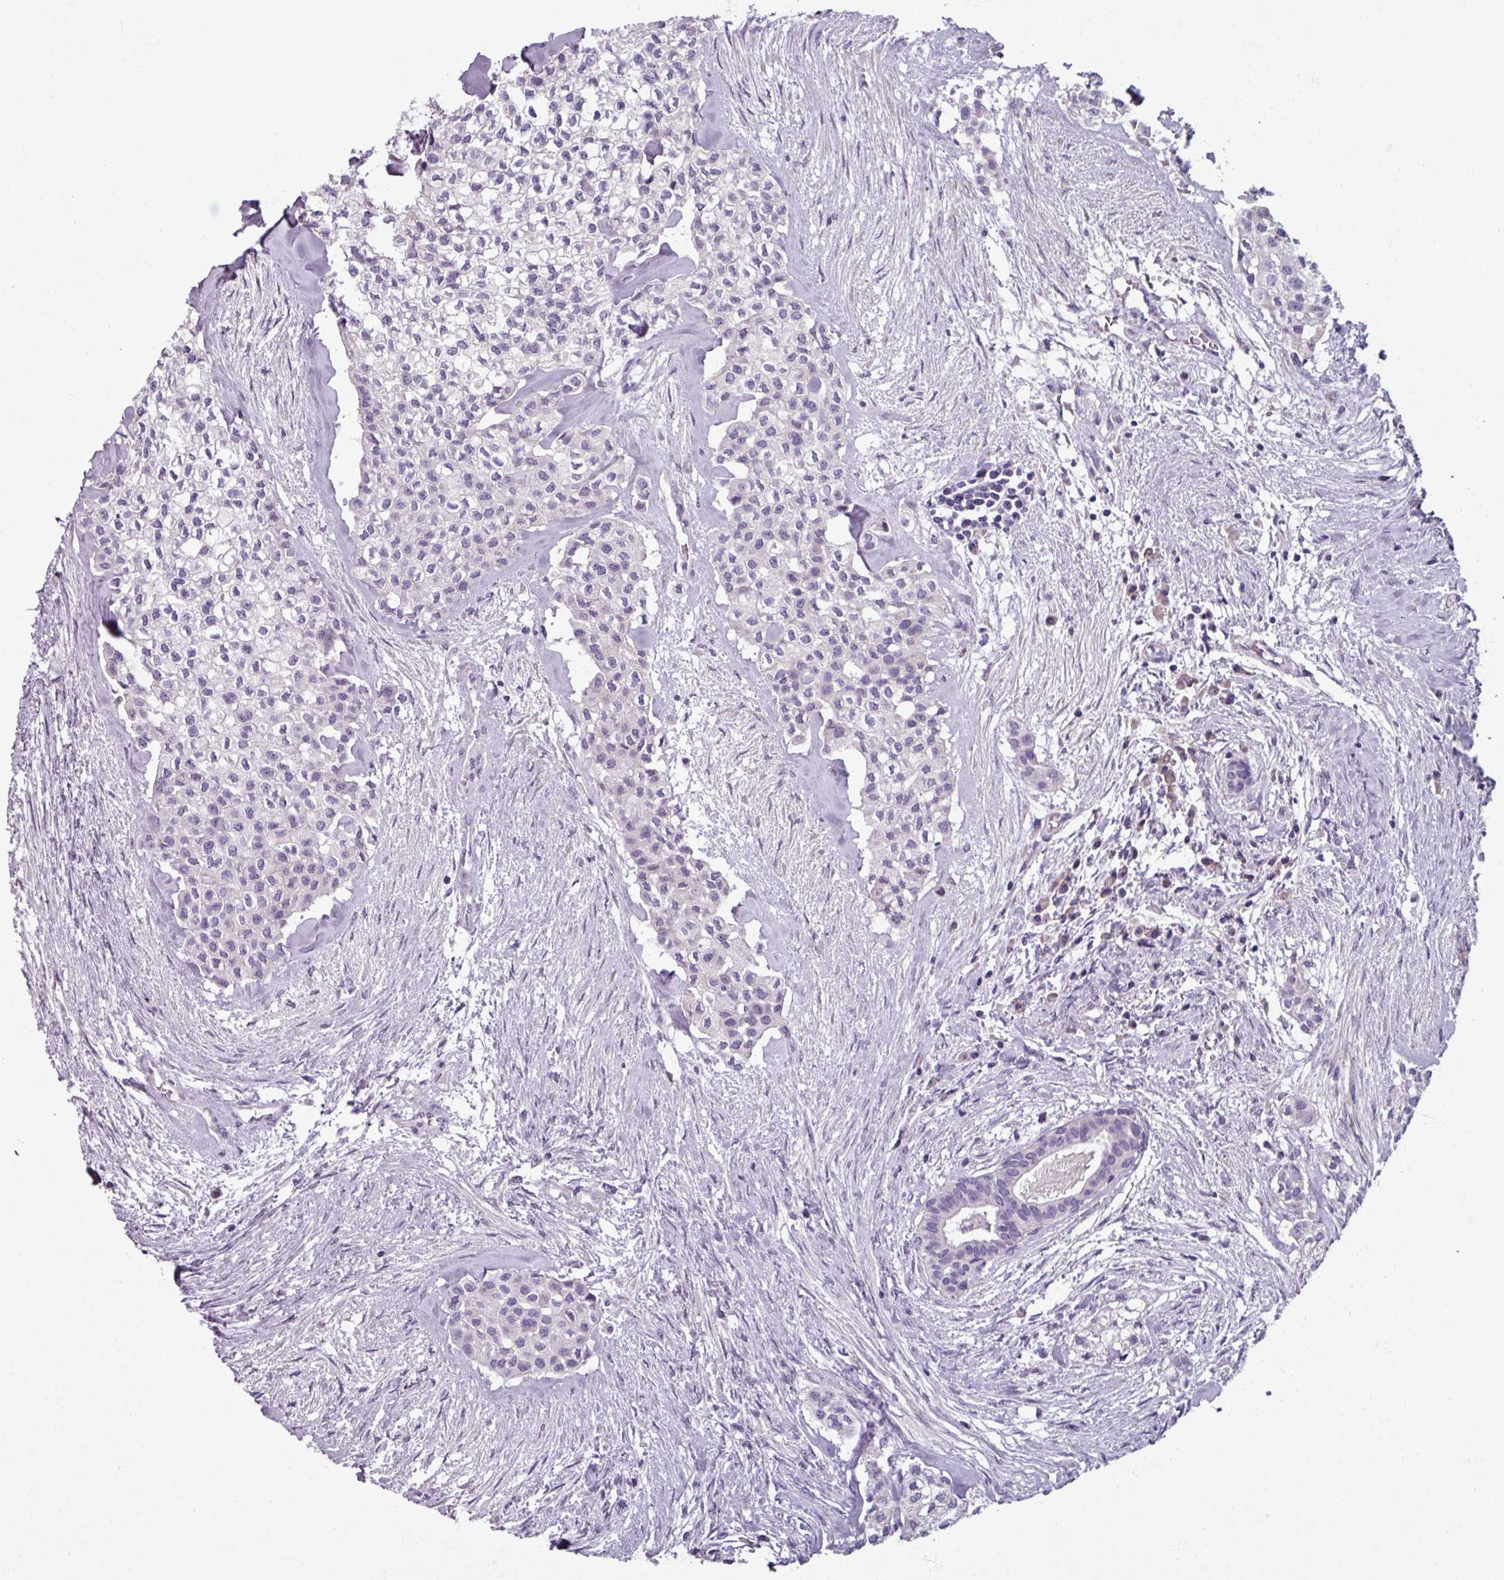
{"staining": {"intensity": "negative", "quantity": "none", "location": "none"}, "tissue": "head and neck cancer", "cell_type": "Tumor cells", "image_type": "cancer", "snomed": [{"axis": "morphology", "description": "Adenocarcinoma, NOS"}, {"axis": "topography", "description": "Head-Neck"}], "caption": "DAB immunohistochemical staining of human head and neck cancer reveals no significant positivity in tumor cells. (DAB (3,3'-diaminobenzidine) immunohistochemistry (IHC) visualized using brightfield microscopy, high magnification).", "gene": "SMIM11", "patient": {"sex": "male", "age": 81}}